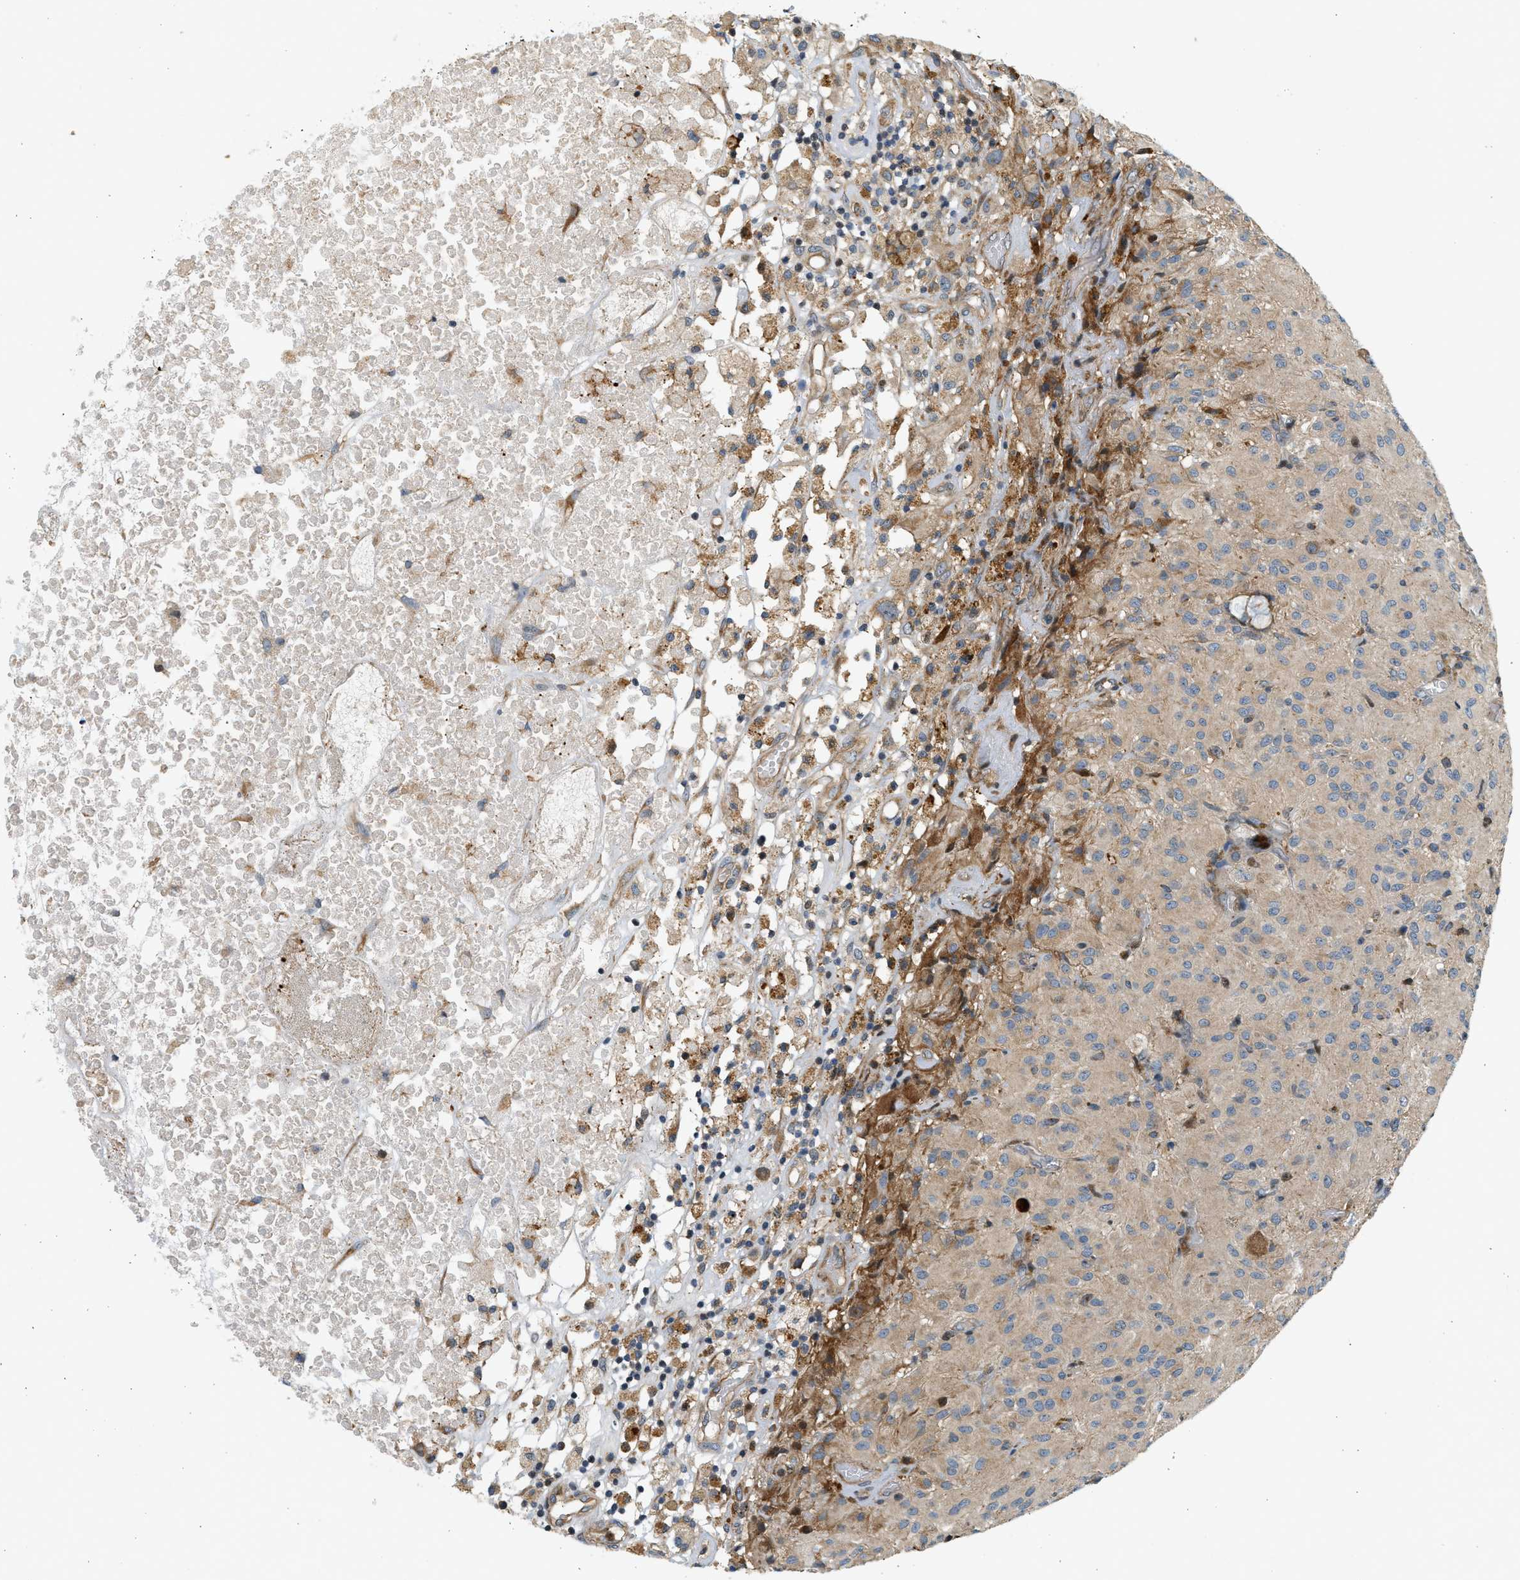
{"staining": {"intensity": "weak", "quantity": "<25%", "location": "cytoplasmic/membranous"}, "tissue": "glioma", "cell_type": "Tumor cells", "image_type": "cancer", "snomed": [{"axis": "morphology", "description": "Glioma, malignant, High grade"}, {"axis": "topography", "description": "Brain"}], "caption": "The IHC histopathology image has no significant staining in tumor cells of high-grade glioma (malignant) tissue. (Immunohistochemistry, brightfield microscopy, high magnification).", "gene": "NRSN2", "patient": {"sex": "female", "age": 59}}